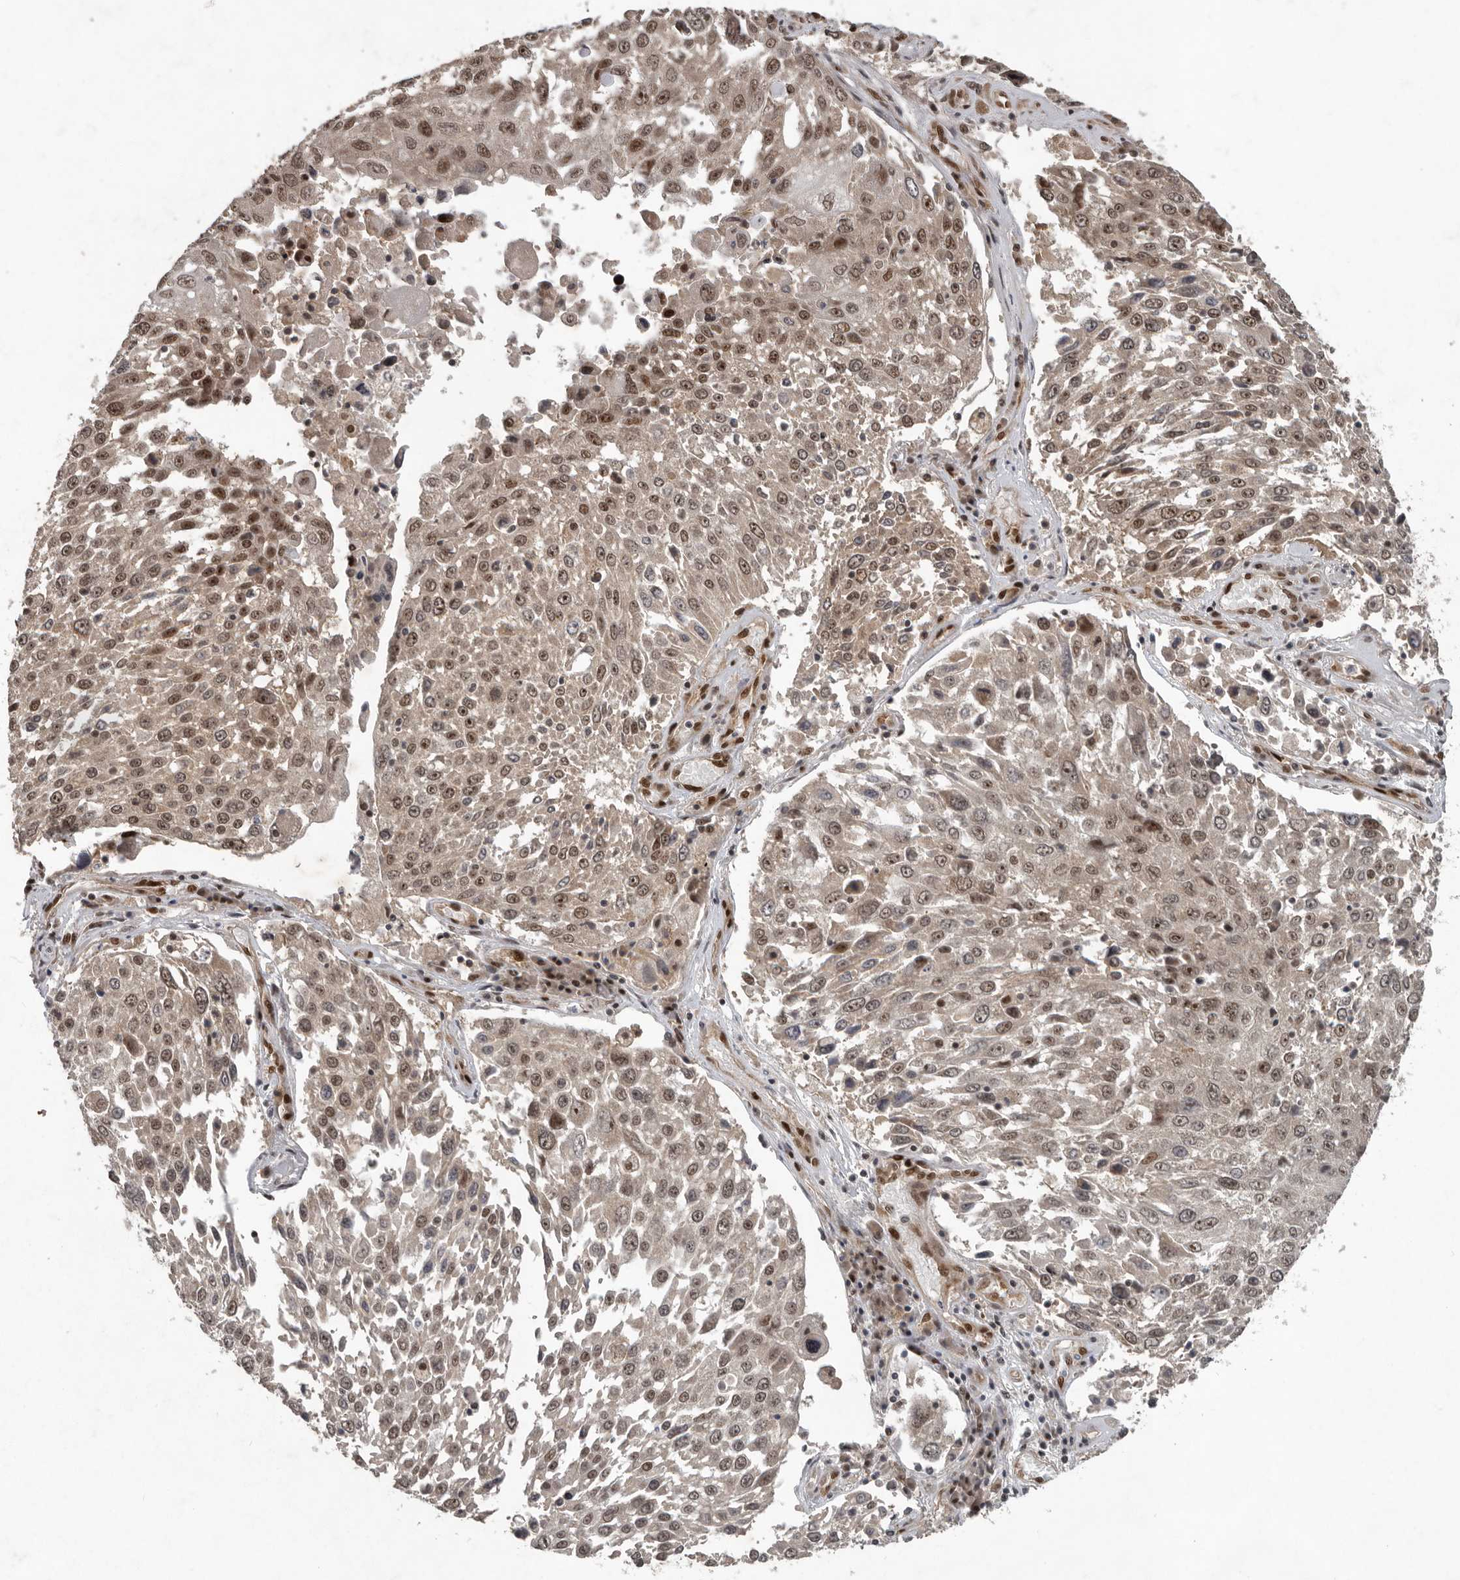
{"staining": {"intensity": "weak", "quantity": ">75%", "location": "nuclear"}, "tissue": "lung cancer", "cell_type": "Tumor cells", "image_type": "cancer", "snomed": [{"axis": "morphology", "description": "Squamous cell carcinoma, NOS"}, {"axis": "topography", "description": "Lung"}], "caption": "This is an image of immunohistochemistry (IHC) staining of lung cancer, which shows weak staining in the nuclear of tumor cells.", "gene": "CDC27", "patient": {"sex": "male", "age": 65}}